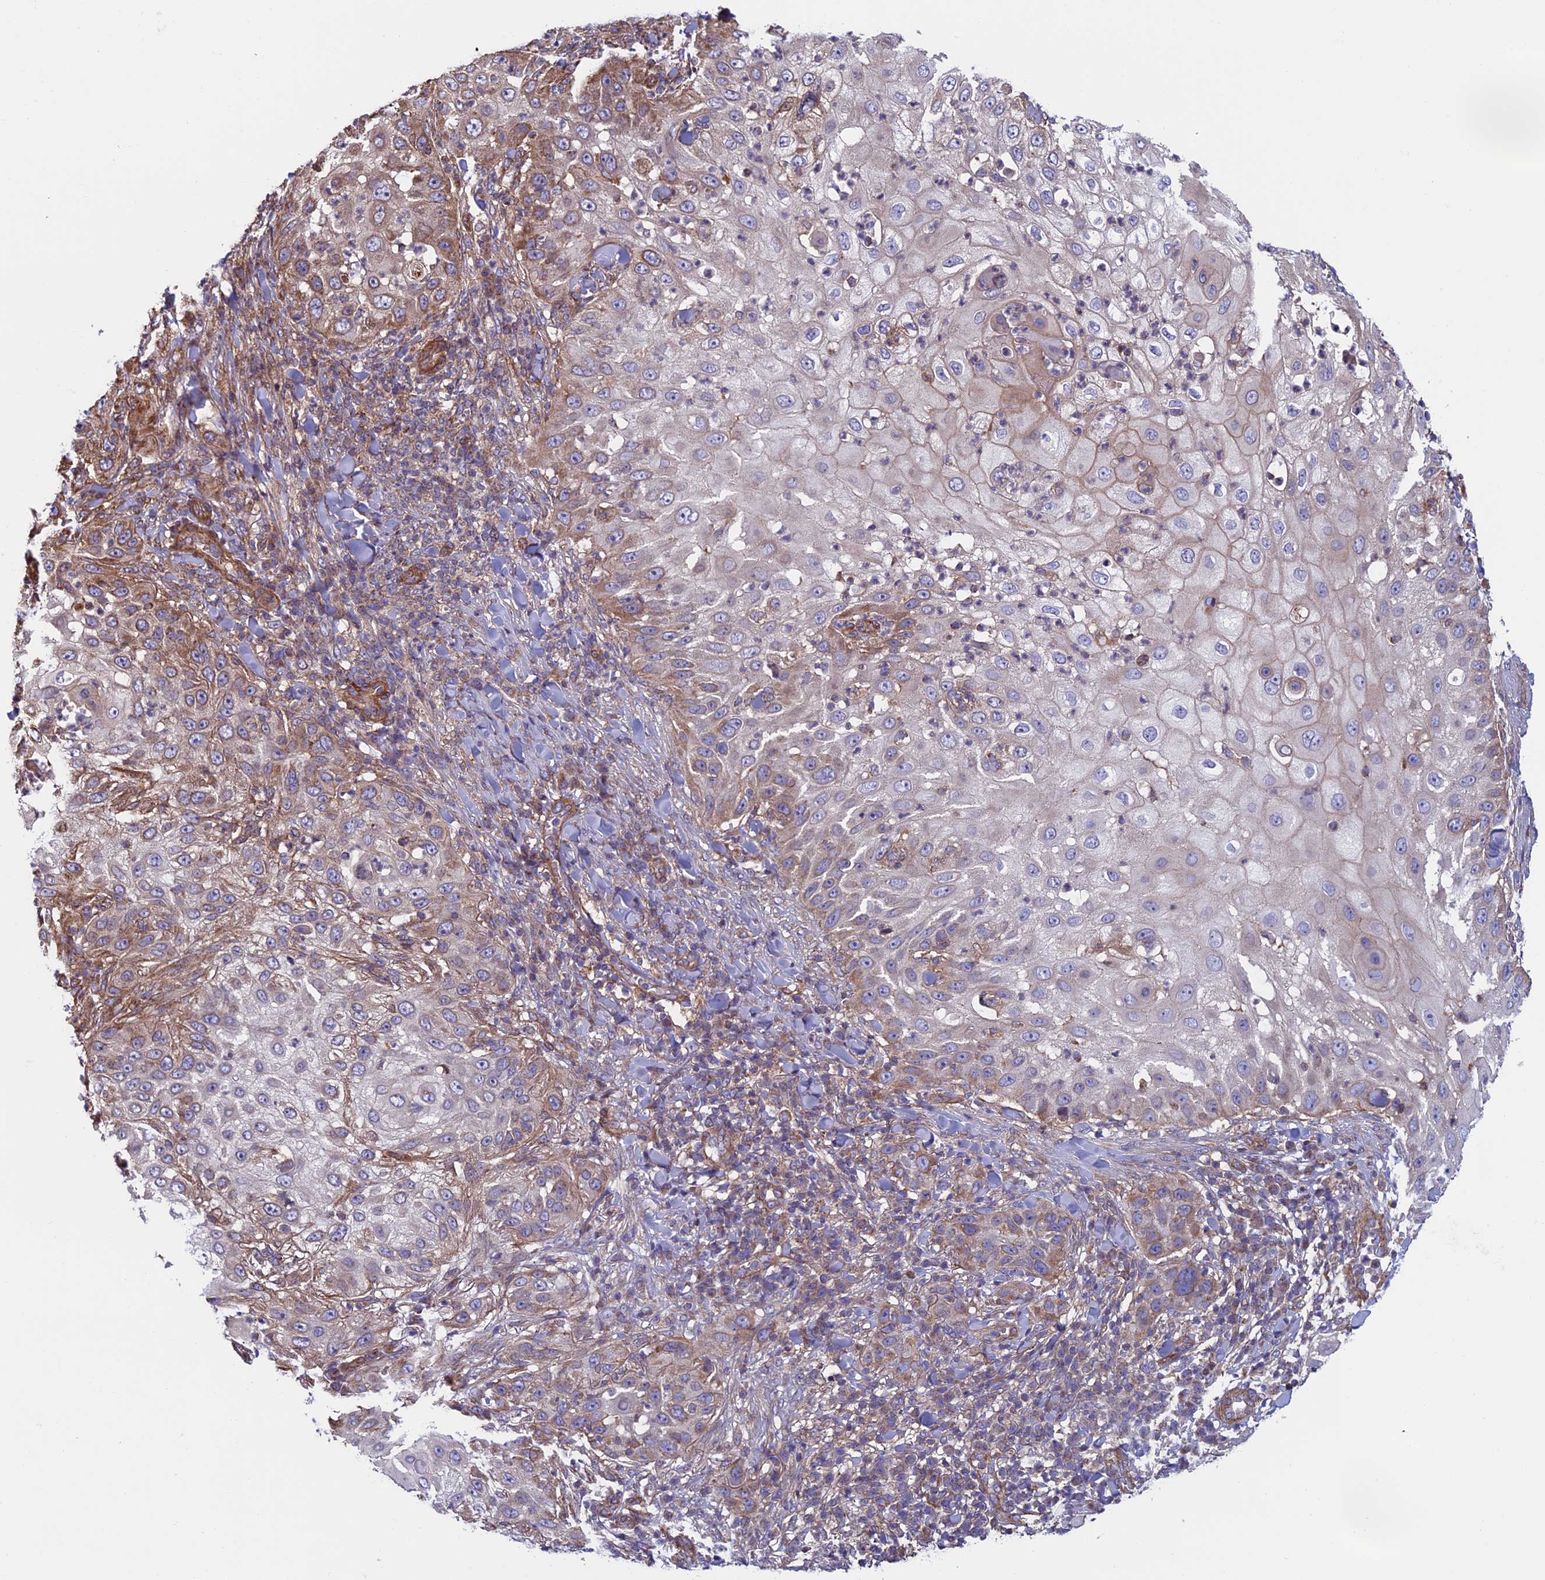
{"staining": {"intensity": "moderate", "quantity": "<25%", "location": "cytoplasmic/membranous"}, "tissue": "skin cancer", "cell_type": "Tumor cells", "image_type": "cancer", "snomed": [{"axis": "morphology", "description": "Squamous cell carcinoma, NOS"}, {"axis": "topography", "description": "Skin"}], "caption": "Brown immunohistochemical staining in skin squamous cell carcinoma shows moderate cytoplasmic/membranous expression in about <25% of tumor cells.", "gene": "CCDC8", "patient": {"sex": "female", "age": 44}}